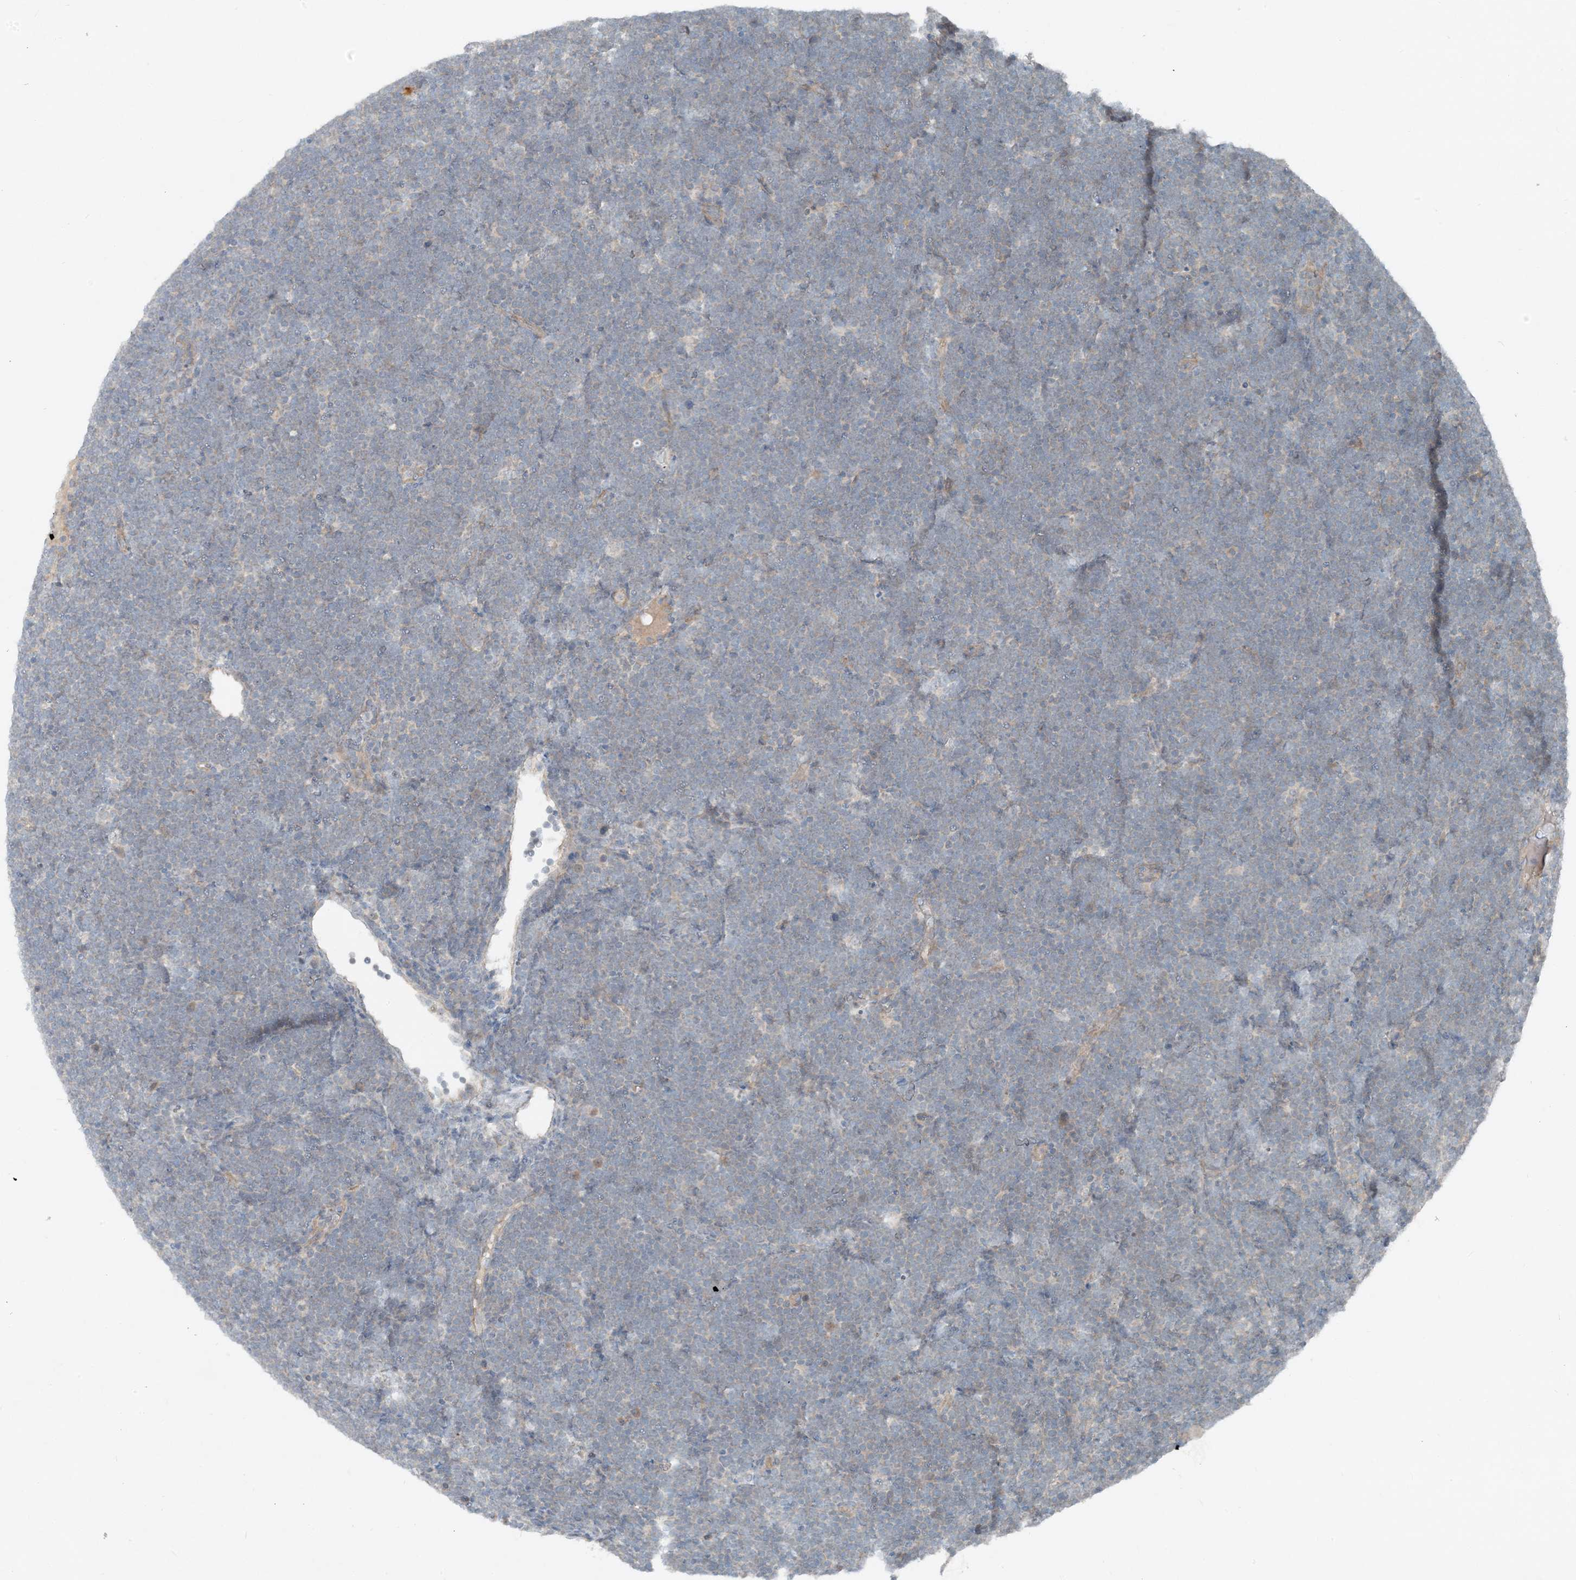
{"staining": {"intensity": "negative", "quantity": "none", "location": "none"}, "tissue": "lymphoma", "cell_type": "Tumor cells", "image_type": "cancer", "snomed": [{"axis": "morphology", "description": "Malignant lymphoma, non-Hodgkin's type, High grade"}, {"axis": "topography", "description": "Lymph node"}], "caption": "Immunohistochemical staining of high-grade malignant lymphoma, non-Hodgkin's type shows no significant positivity in tumor cells. (DAB immunohistochemistry with hematoxylin counter stain).", "gene": "MITD1", "patient": {"sex": "male", "age": 13}}